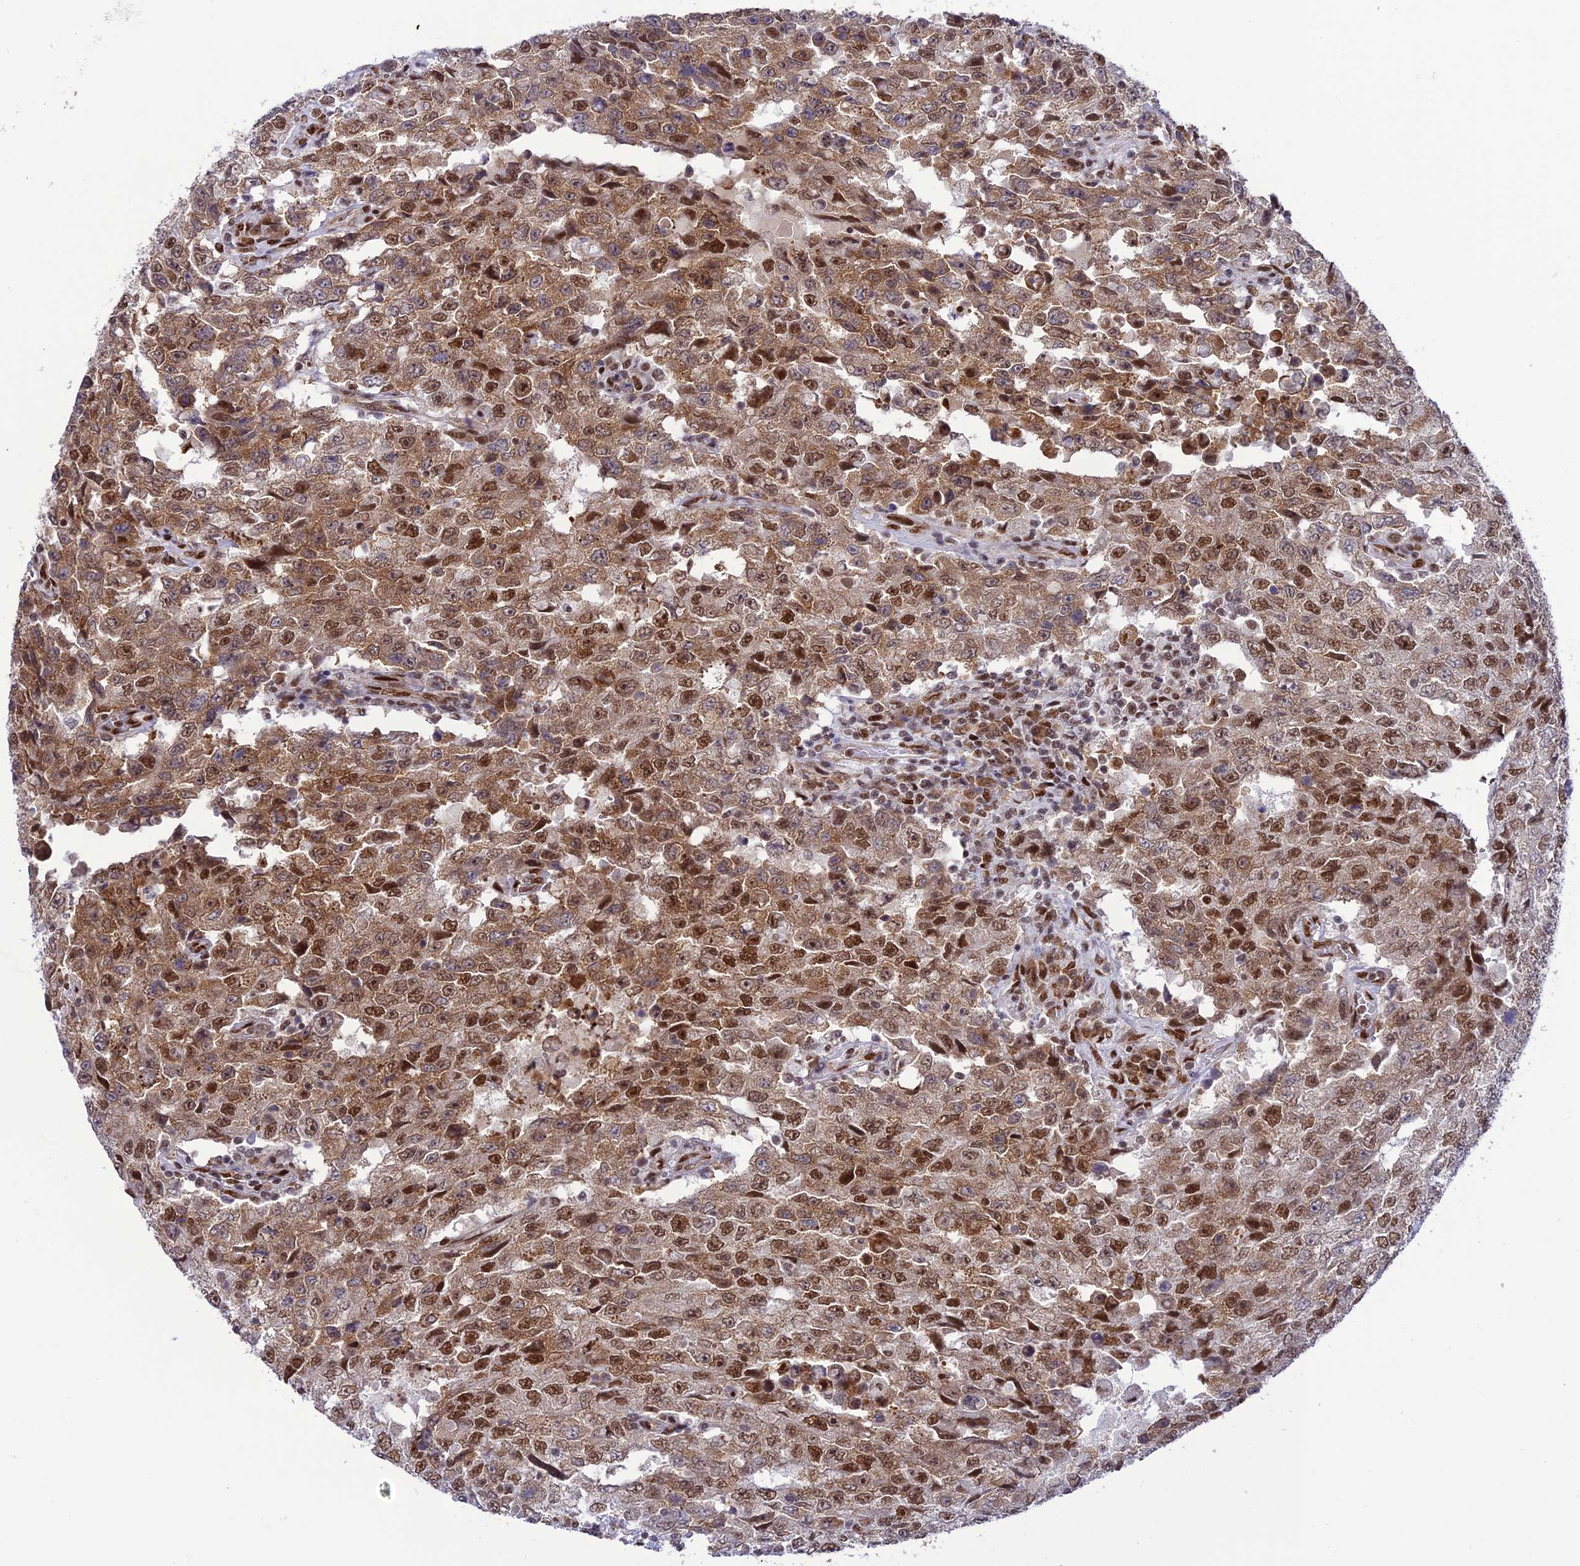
{"staining": {"intensity": "moderate", "quantity": ">75%", "location": "cytoplasmic/membranous,nuclear"}, "tissue": "testis cancer", "cell_type": "Tumor cells", "image_type": "cancer", "snomed": [{"axis": "morphology", "description": "Carcinoma, Embryonal, NOS"}, {"axis": "topography", "description": "Testis"}], "caption": "About >75% of tumor cells in embryonal carcinoma (testis) show moderate cytoplasmic/membranous and nuclear protein staining as visualized by brown immunohistochemical staining.", "gene": "DDX1", "patient": {"sex": "male", "age": 26}}